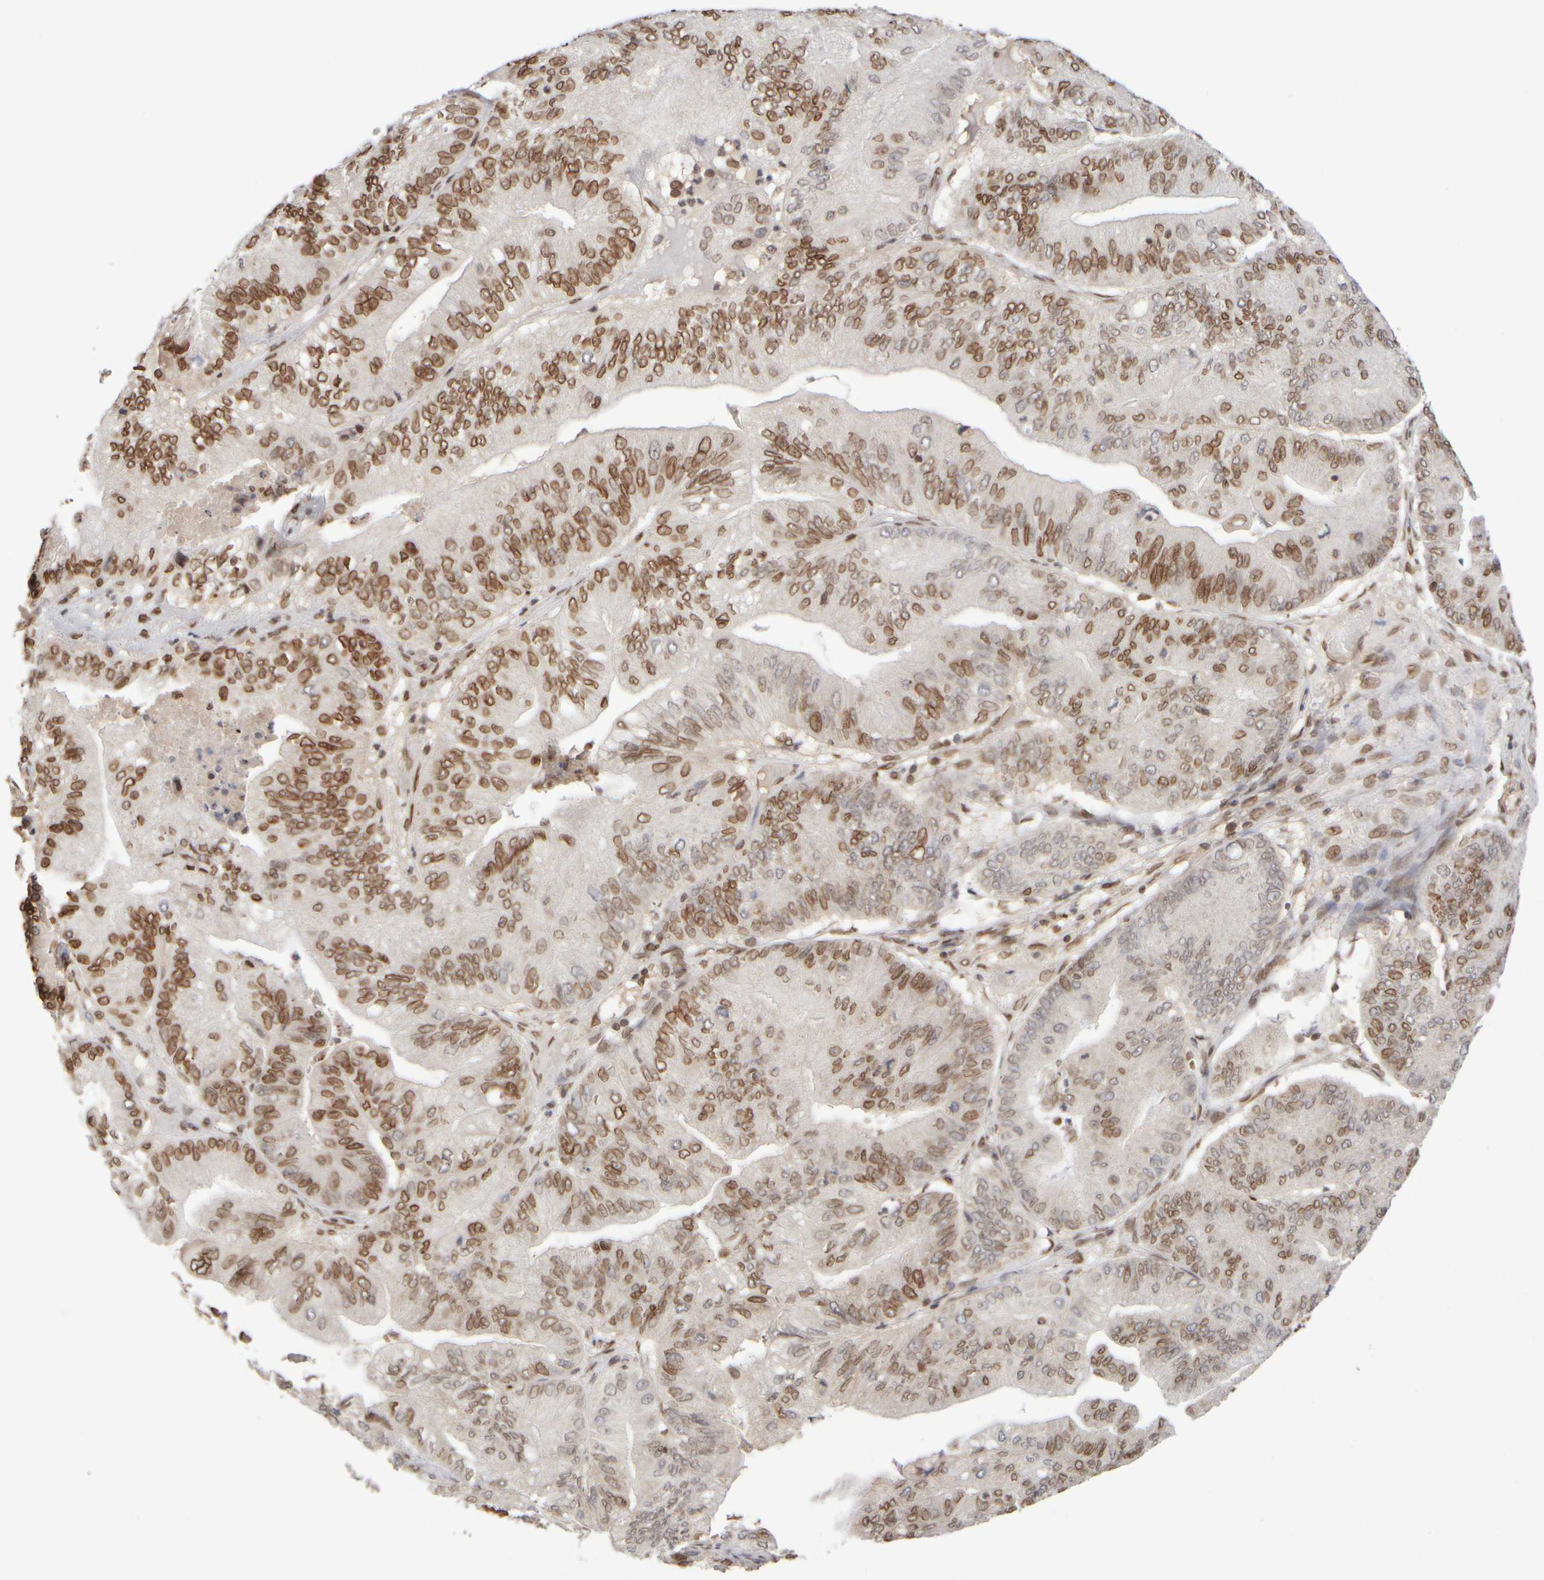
{"staining": {"intensity": "strong", "quantity": ">75%", "location": "cytoplasmic/membranous,nuclear"}, "tissue": "ovarian cancer", "cell_type": "Tumor cells", "image_type": "cancer", "snomed": [{"axis": "morphology", "description": "Cystadenocarcinoma, mucinous, NOS"}, {"axis": "topography", "description": "Ovary"}], "caption": "Immunohistochemical staining of ovarian mucinous cystadenocarcinoma exhibits high levels of strong cytoplasmic/membranous and nuclear staining in about >75% of tumor cells.", "gene": "ZC3HC1", "patient": {"sex": "female", "age": 61}}